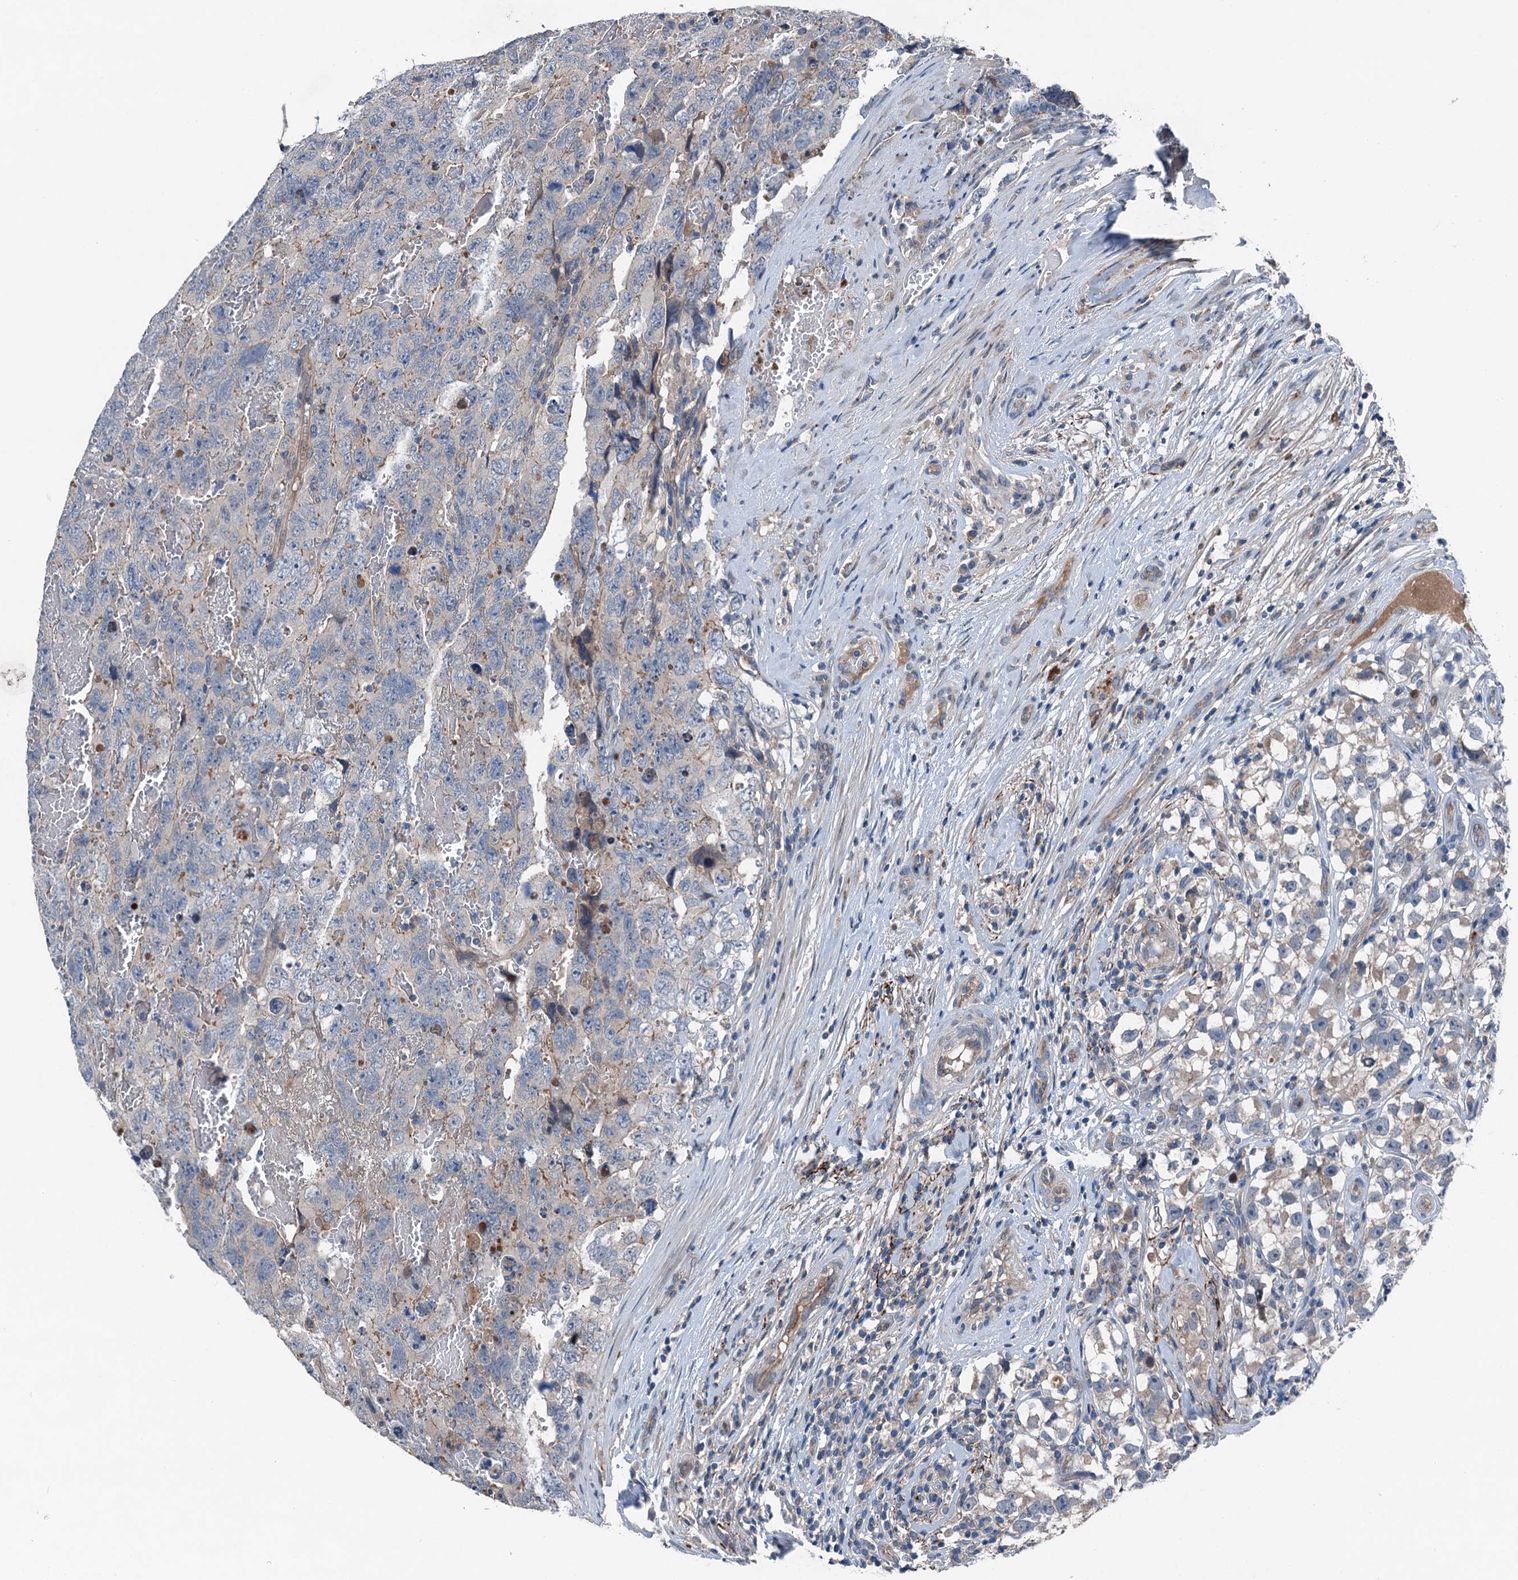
{"staining": {"intensity": "negative", "quantity": "none", "location": "none"}, "tissue": "testis cancer", "cell_type": "Tumor cells", "image_type": "cancer", "snomed": [{"axis": "morphology", "description": "Carcinoma, Embryonal, NOS"}, {"axis": "topography", "description": "Testis"}], "caption": "Tumor cells are negative for protein expression in human embryonal carcinoma (testis).", "gene": "SLC2A10", "patient": {"sex": "male", "age": 45}}